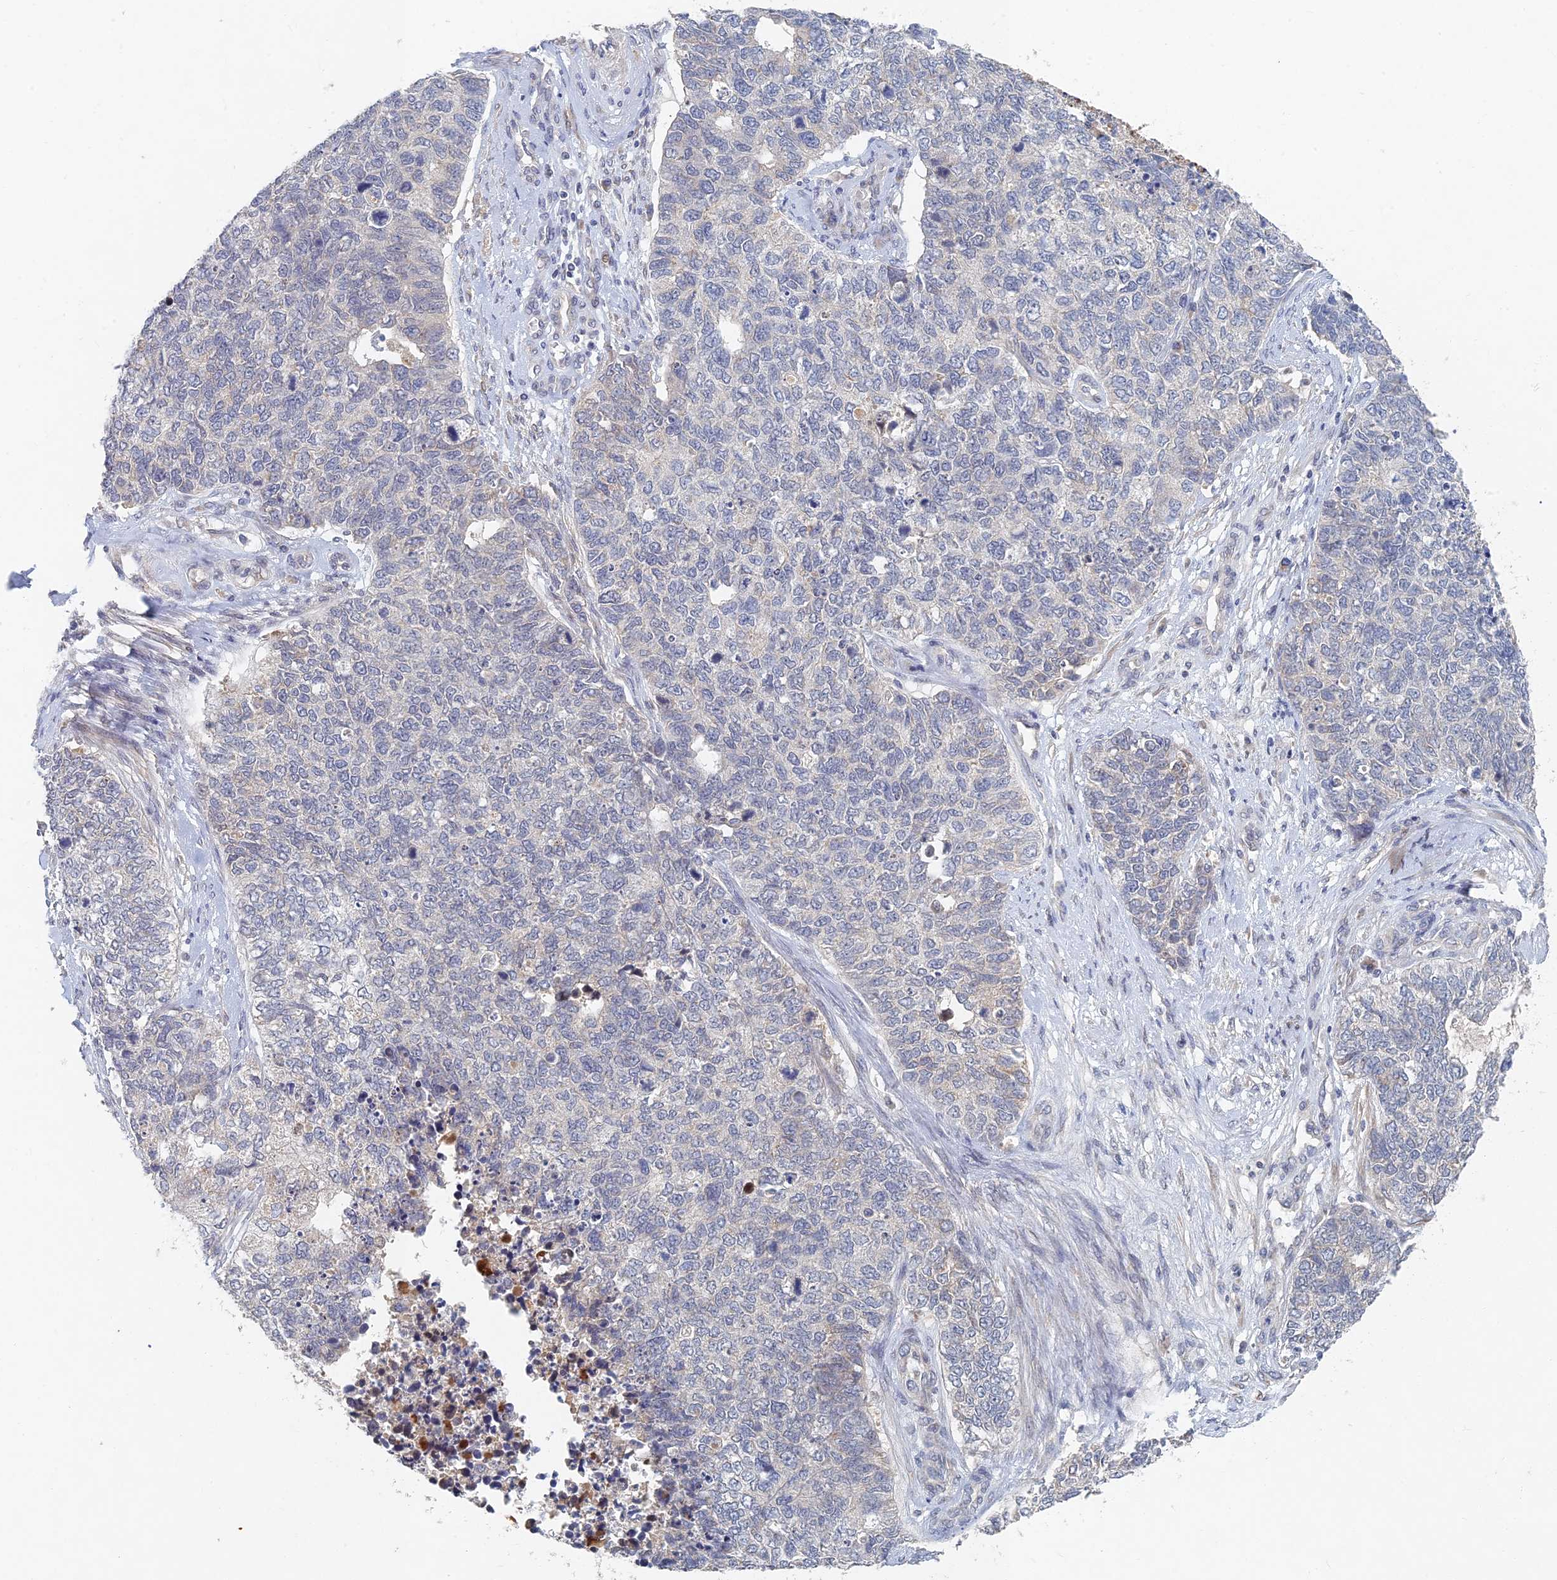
{"staining": {"intensity": "negative", "quantity": "none", "location": "none"}, "tissue": "cervical cancer", "cell_type": "Tumor cells", "image_type": "cancer", "snomed": [{"axis": "morphology", "description": "Squamous cell carcinoma, NOS"}, {"axis": "topography", "description": "Cervix"}], "caption": "Tumor cells show no significant protein positivity in cervical cancer.", "gene": "GNA15", "patient": {"sex": "female", "age": 63}}